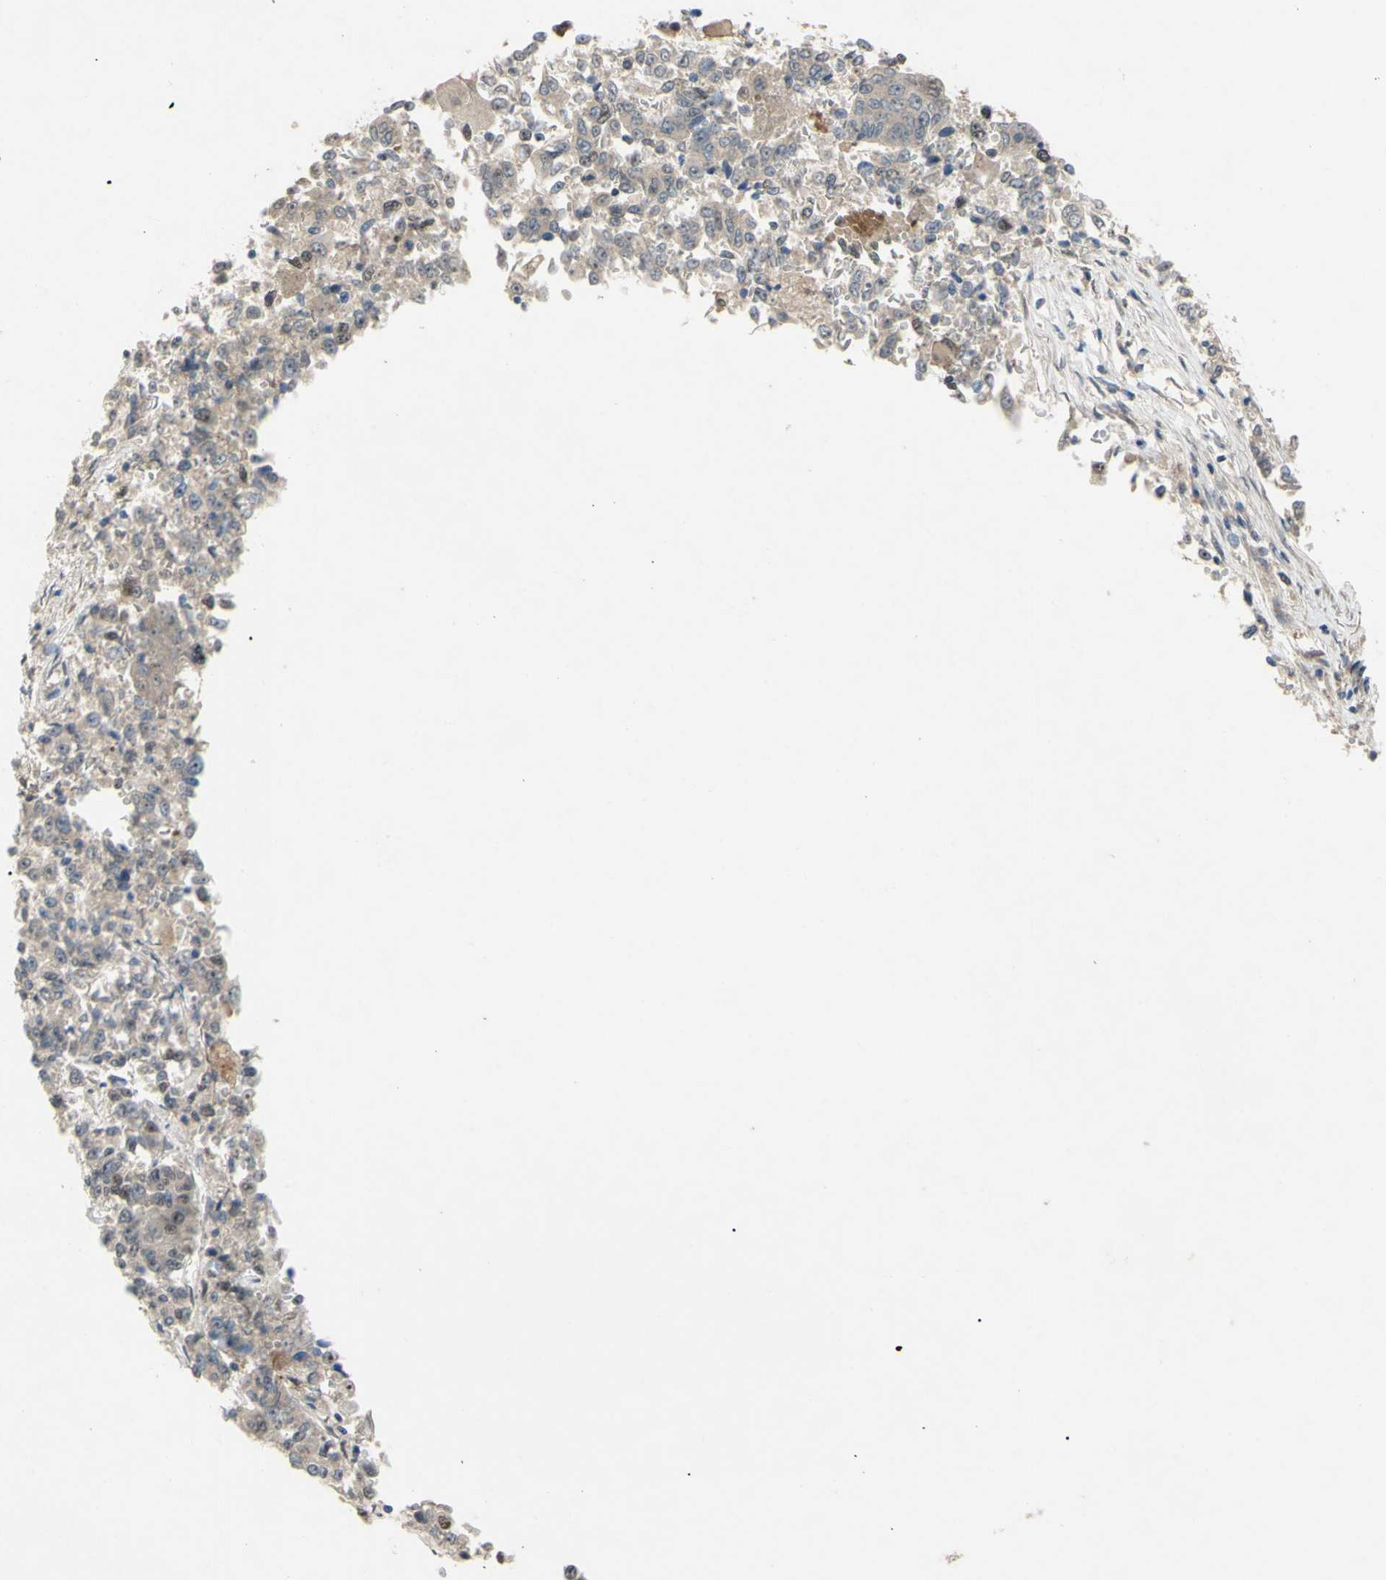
{"staining": {"intensity": "weak", "quantity": "<25%", "location": "nuclear"}, "tissue": "lung cancer", "cell_type": "Tumor cells", "image_type": "cancer", "snomed": [{"axis": "morphology", "description": "Adenocarcinoma, NOS"}, {"axis": "topography", "description": "Lung"}], "caption": "Tumor cells show no significant protein staining in lung cancer.", "gene": "ALK", "patient": {"sex": "male", "age": 84}}